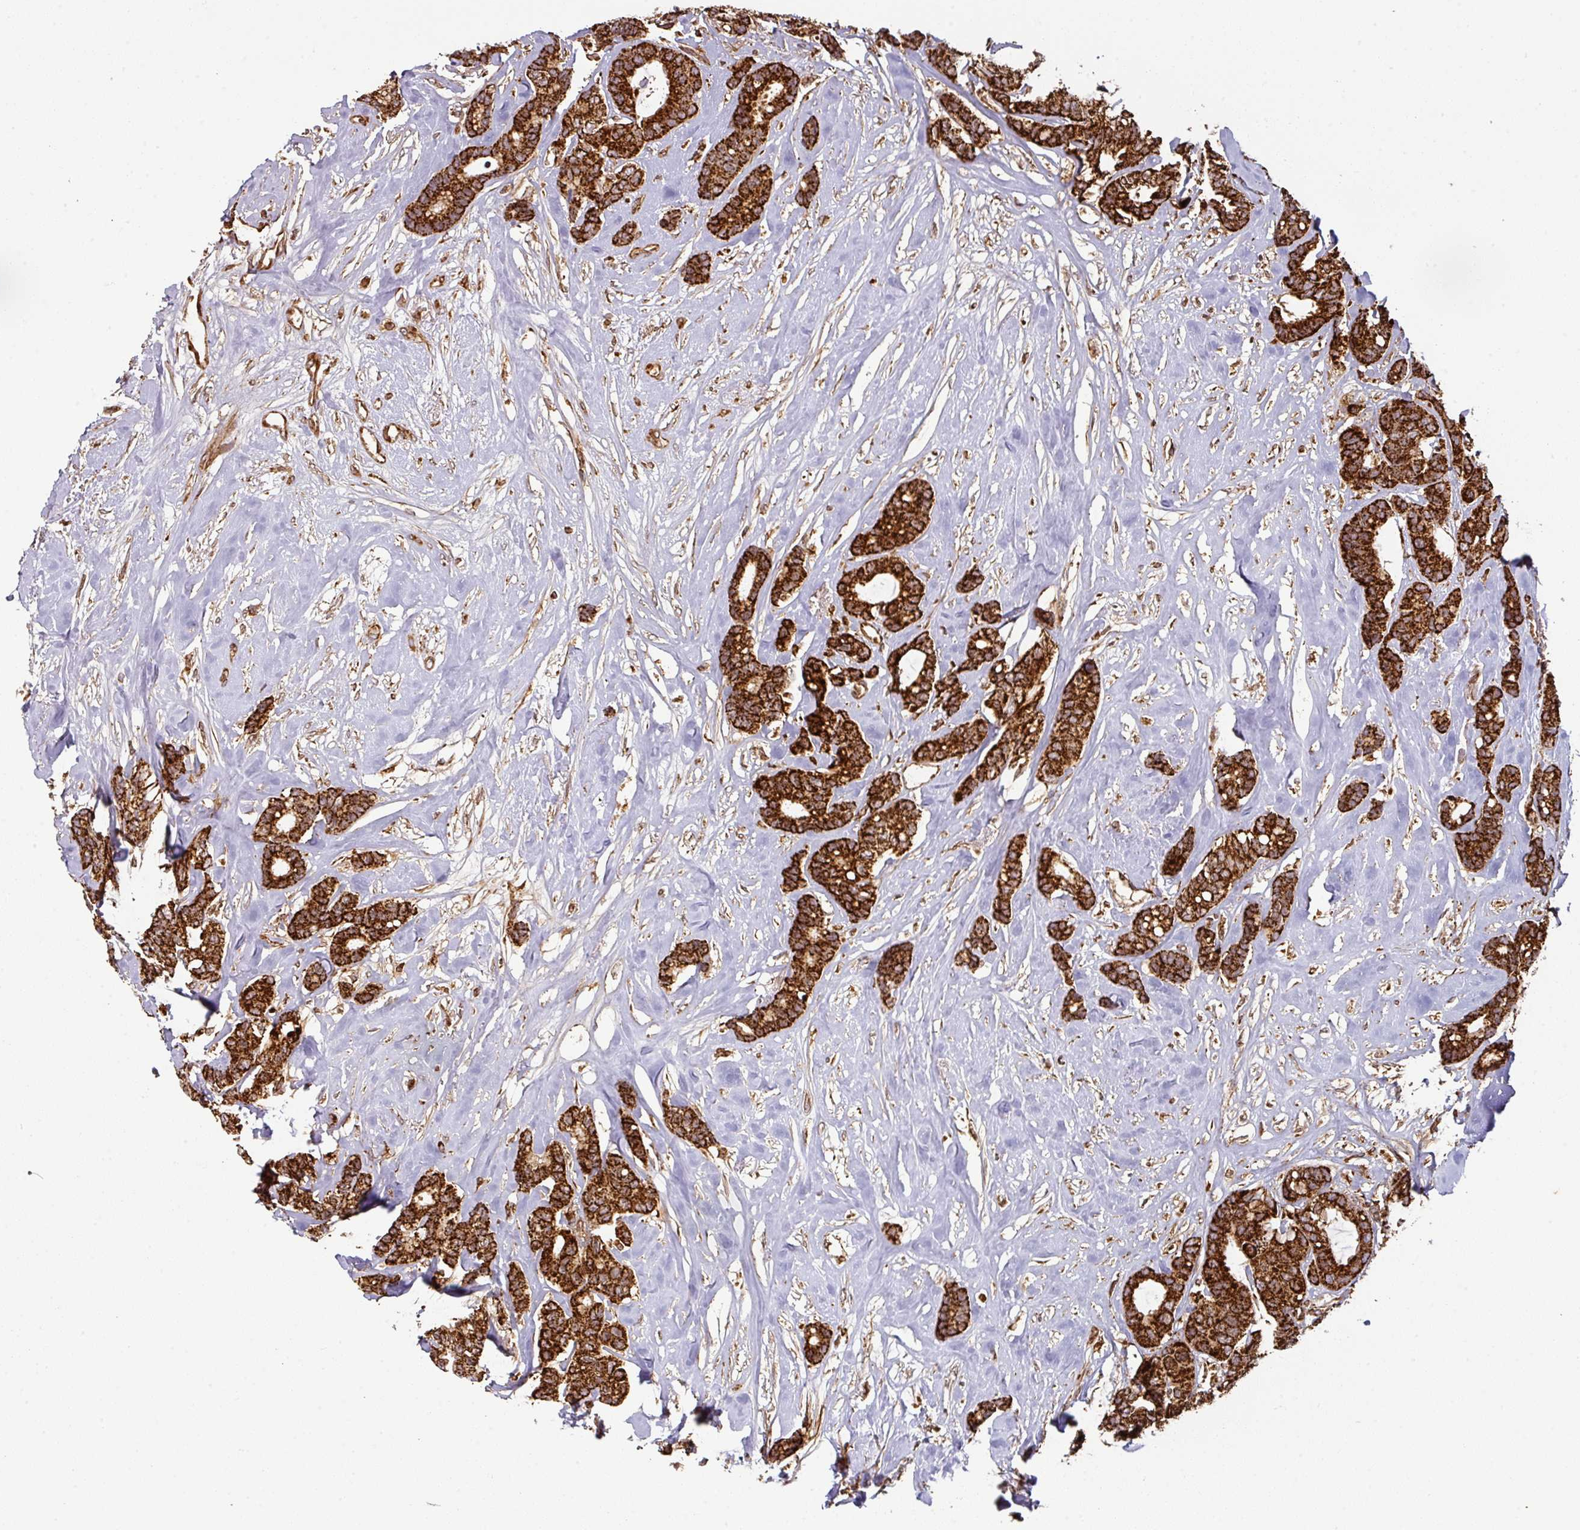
{"staining": {"intensity": "strong", "quantity": ">75%", "location": "cytoplasmic/membranous"}, "tissue": "breast cancer", "cell_type": "Tumor cells", "image_type": "cancer", "snomed": [{"axis": "morphology", "description": "Duct carcinoma"}, {"axis": "topography", "description": "Breast"}], "caption": "Protein expression analysis of human breast infiltrating ductal carcinoma reveals strong cytoplasmic/membranous expression in about >75% of tumor cells. The protein is stained brown, and the nuclei are stained in blue (DAB (3,3'-diaminobenzidine) IHC with brightfield microscopy, high magnification).", "gene": "TRAP1", "patient": {"sex": "female", "age": 87}}